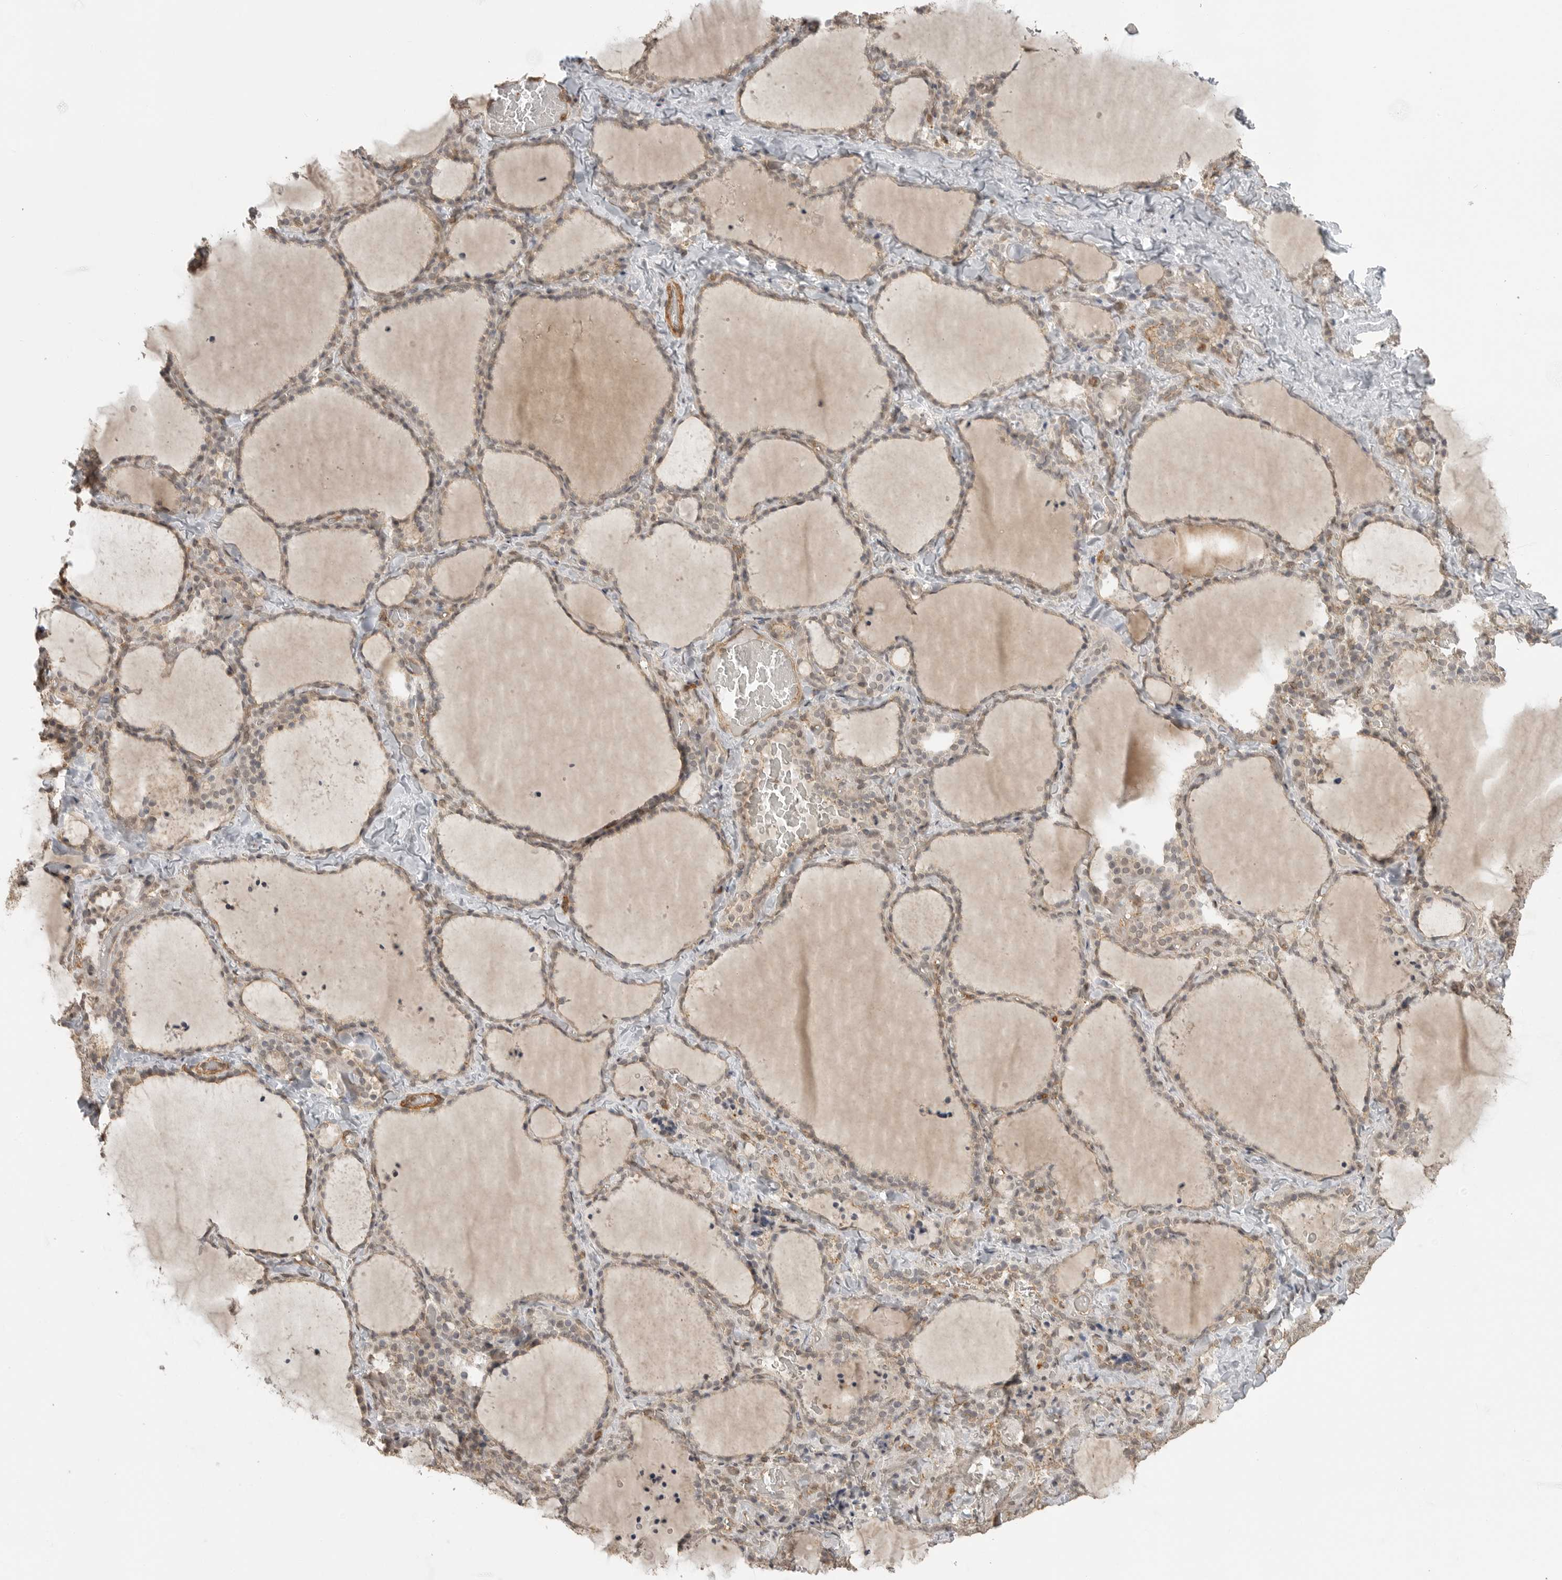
{"staining": {"intensity": "weak", "quantity": "25%-75%", "location": "cytoplasmic/membranous"}, "tissue": "thyroid gland", "cell_type": "Glandular cells", "image_type": "normal", "snomed": [{"axis": "morphology", "description": "Normal tissue, NOS"}, {"axis": "topography", "description": "Thyroid gland"}], "caption": "This micrograph demonstrates IHC staining of unremarkable thyroid gland, with low weak cytoplasmic/membranous expression in about 25%-75% of glandular cells.", "gene": "GPC2", "patient": {"sex": "female", "age": 22}}